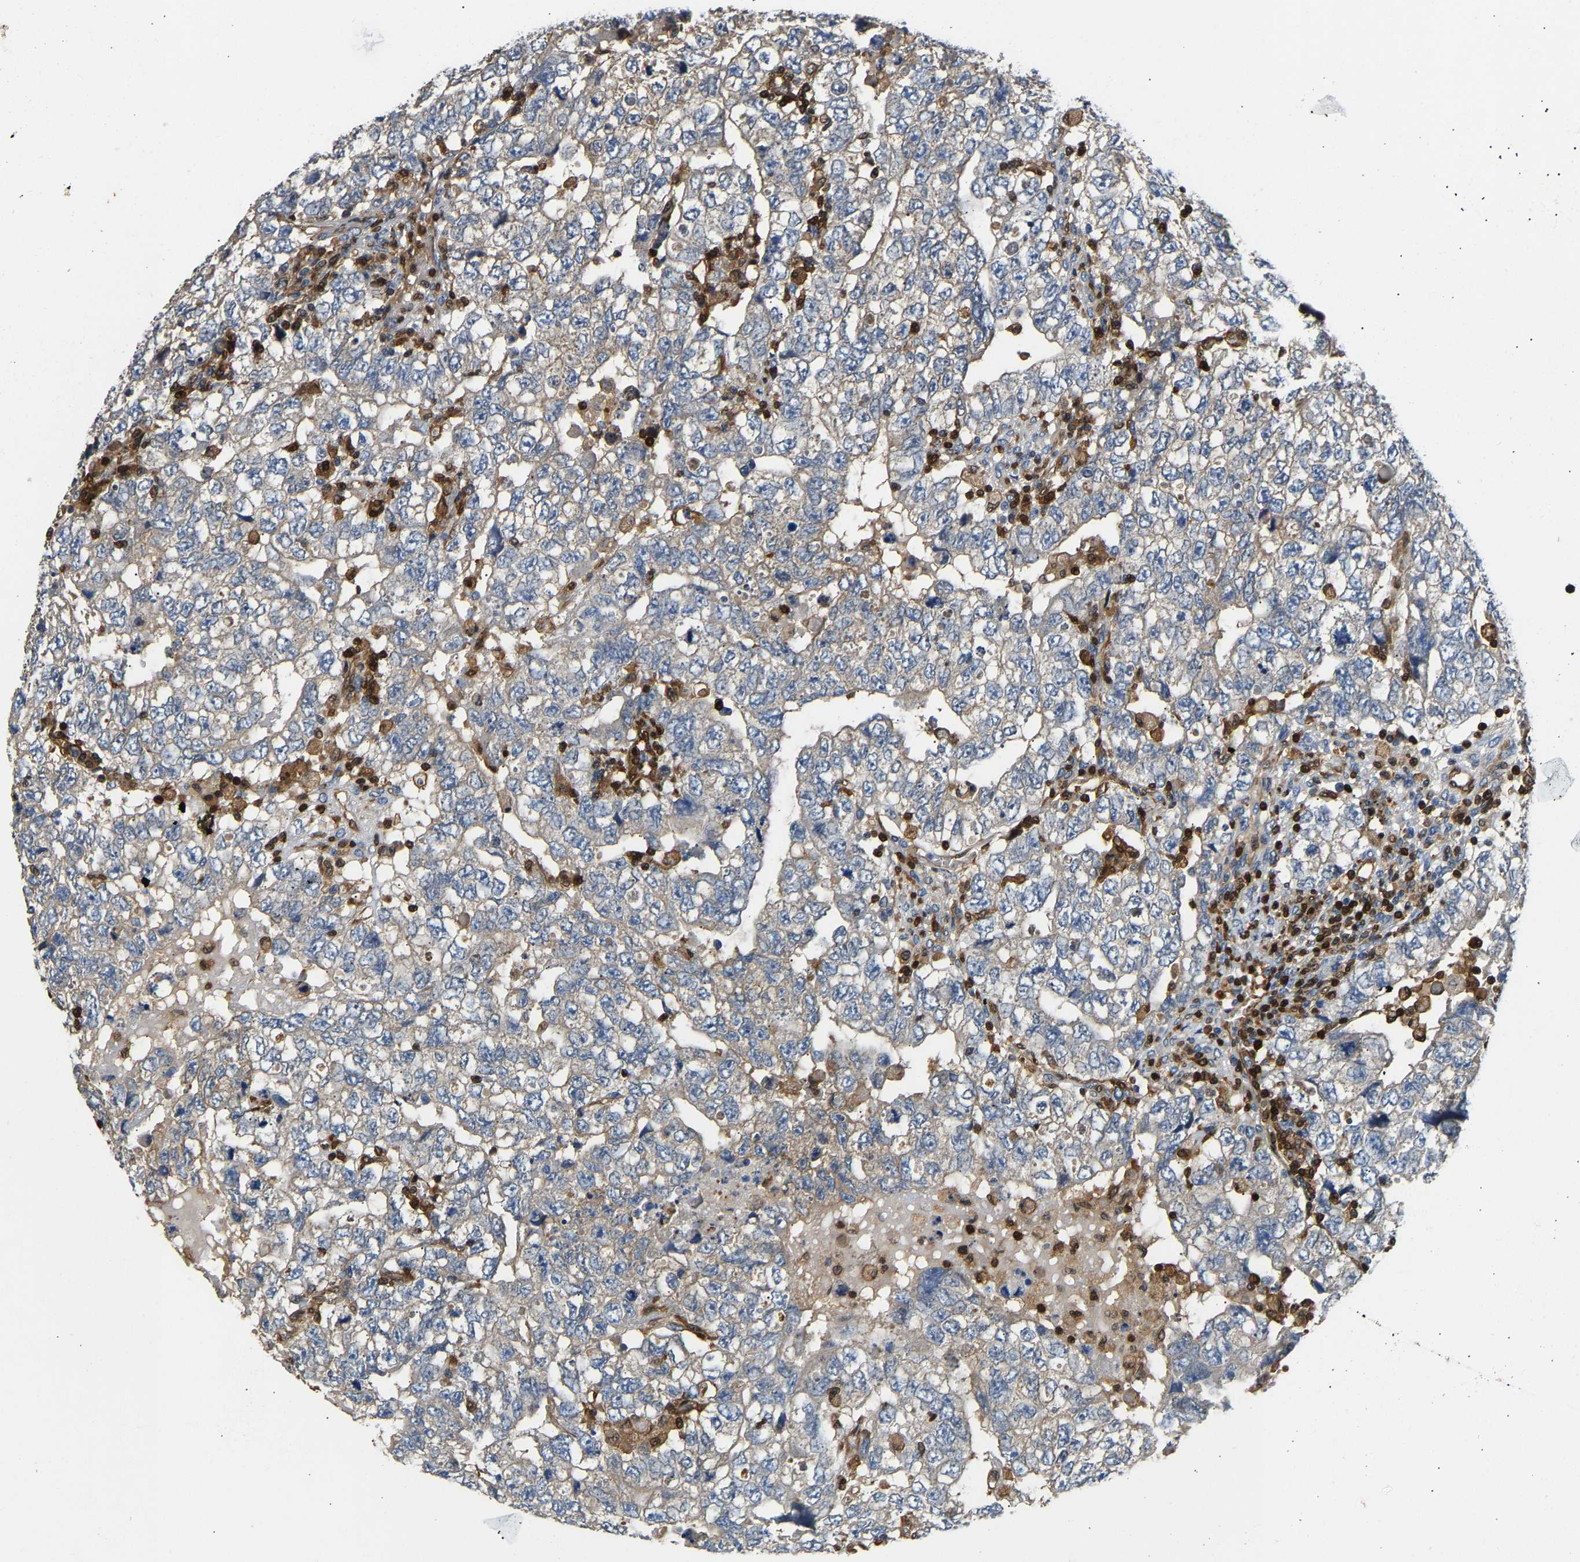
{"staining": {"intensity": "negative", "quantity": "none", "location": "none"}, "tissue": "testis cancer", "cell_type": "Tumor cells", "image_type": "cancer", "snomed": [{"axis": "morphology", "description": "Carcinoma, Embryonal, NOS"}, {"axis": "topography", "description": "Testis"}], "caption": "A high-resolution micrograph shows immunohistochemistry staining of testis cancer (embryonal carcinoma), which demonstrates no significant positivity in tumor cells.", "gene": "GIMAP7", "patient": {"sex": "male", "age": 36}}